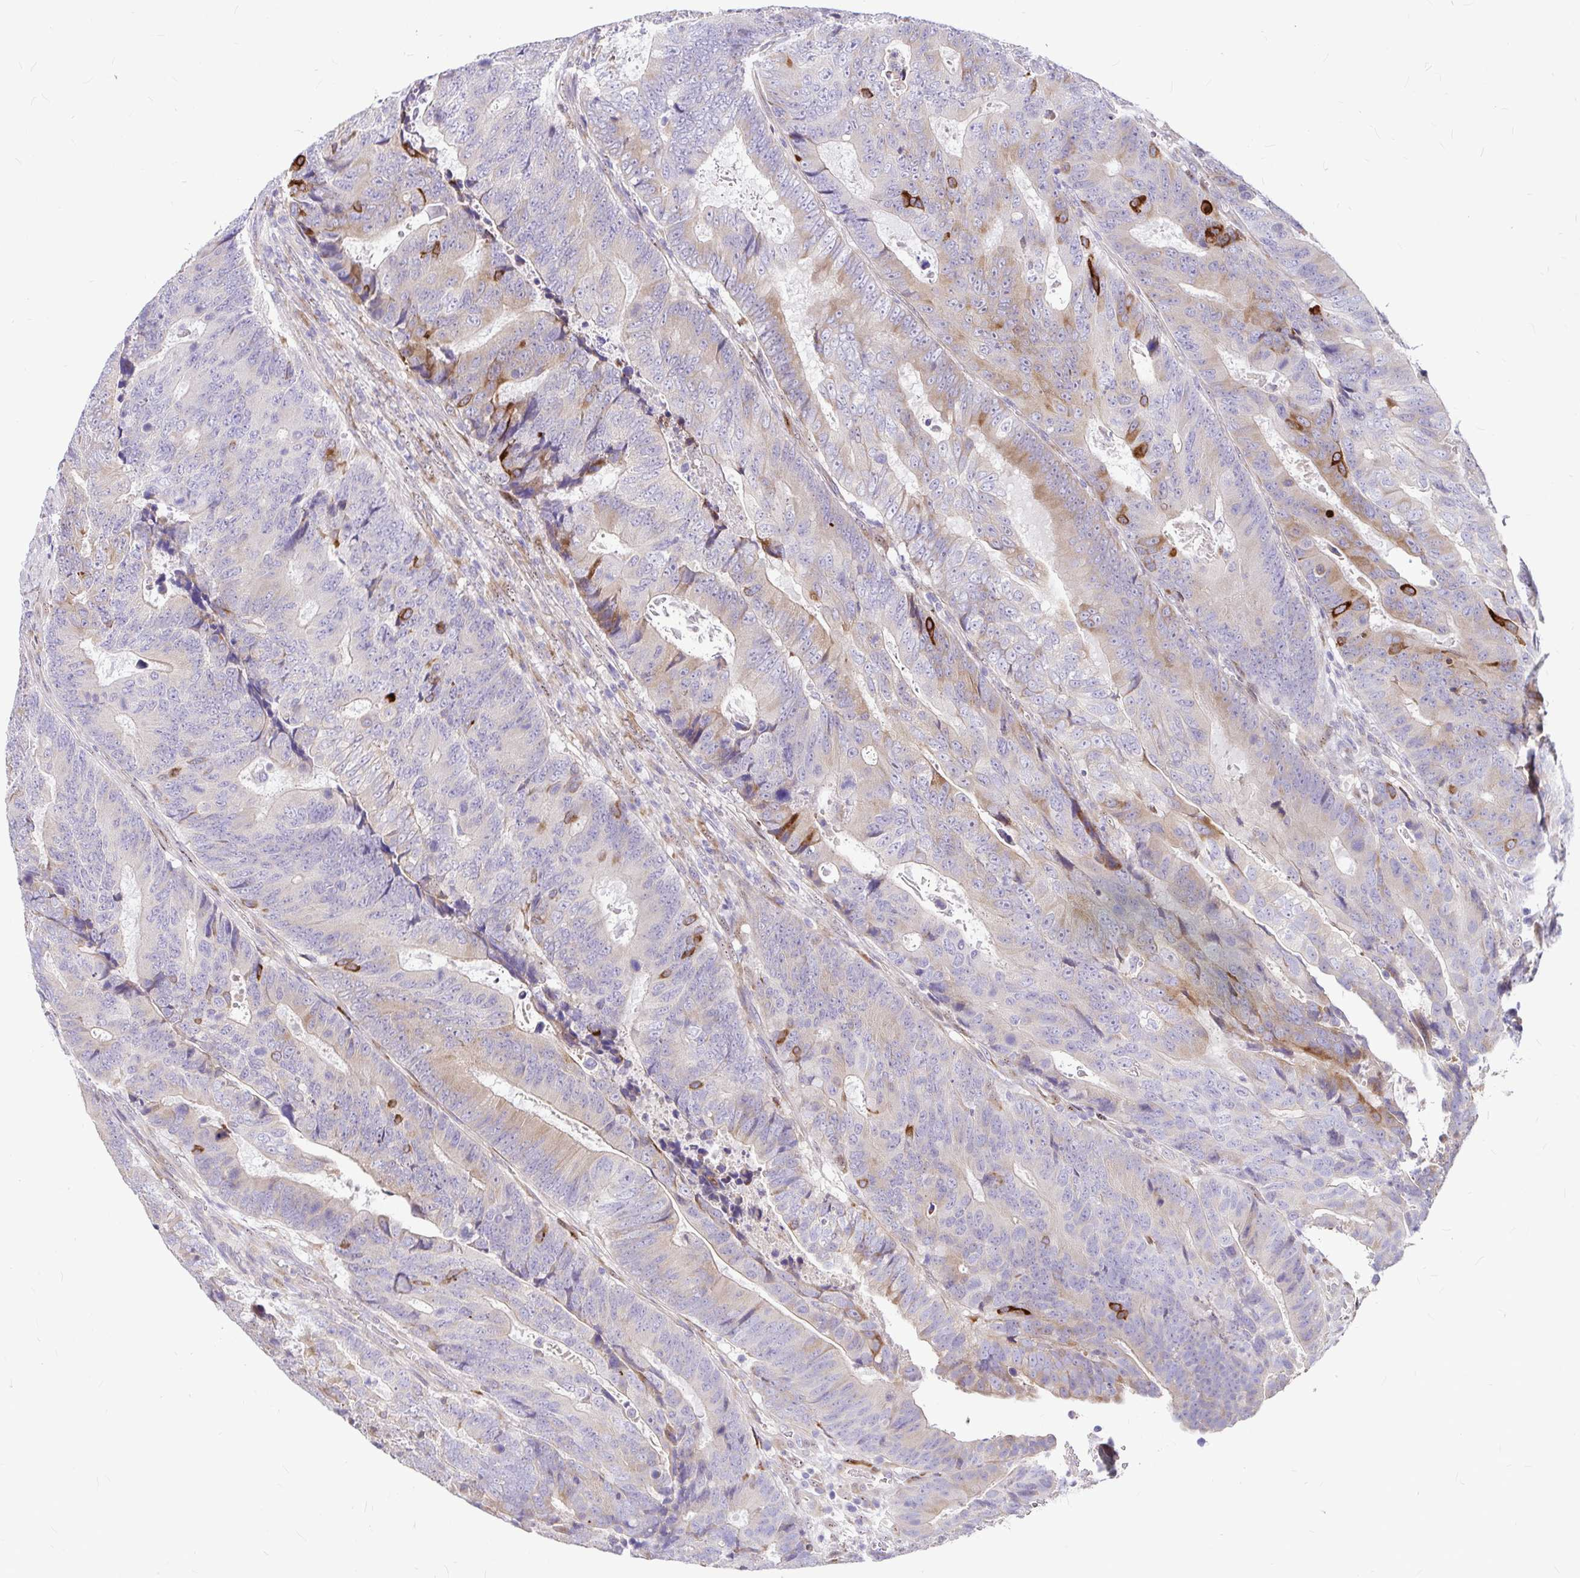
{"staining": {"intensity": "strong", "quantity": "<25%", "location": "cytoplasmic/membranous"}, "tissue": "colorectal cancer", "cell_type": "Tumor cells", "image_type": "cancer", "snomed": [{"axis": "morphology", "description": "Adenocarcinoma, NOS"}, {"axis": "topography", "description": "Colon"}], "caption": "Human colorectal cancer (adenocarcinoma) stained for a protein (brown) displays strong cytoplasmic/membranous positive staining in about <25% of tumor cells.", "gene": "GABBR2", "patient": {"sex": "female", "age": 48}}